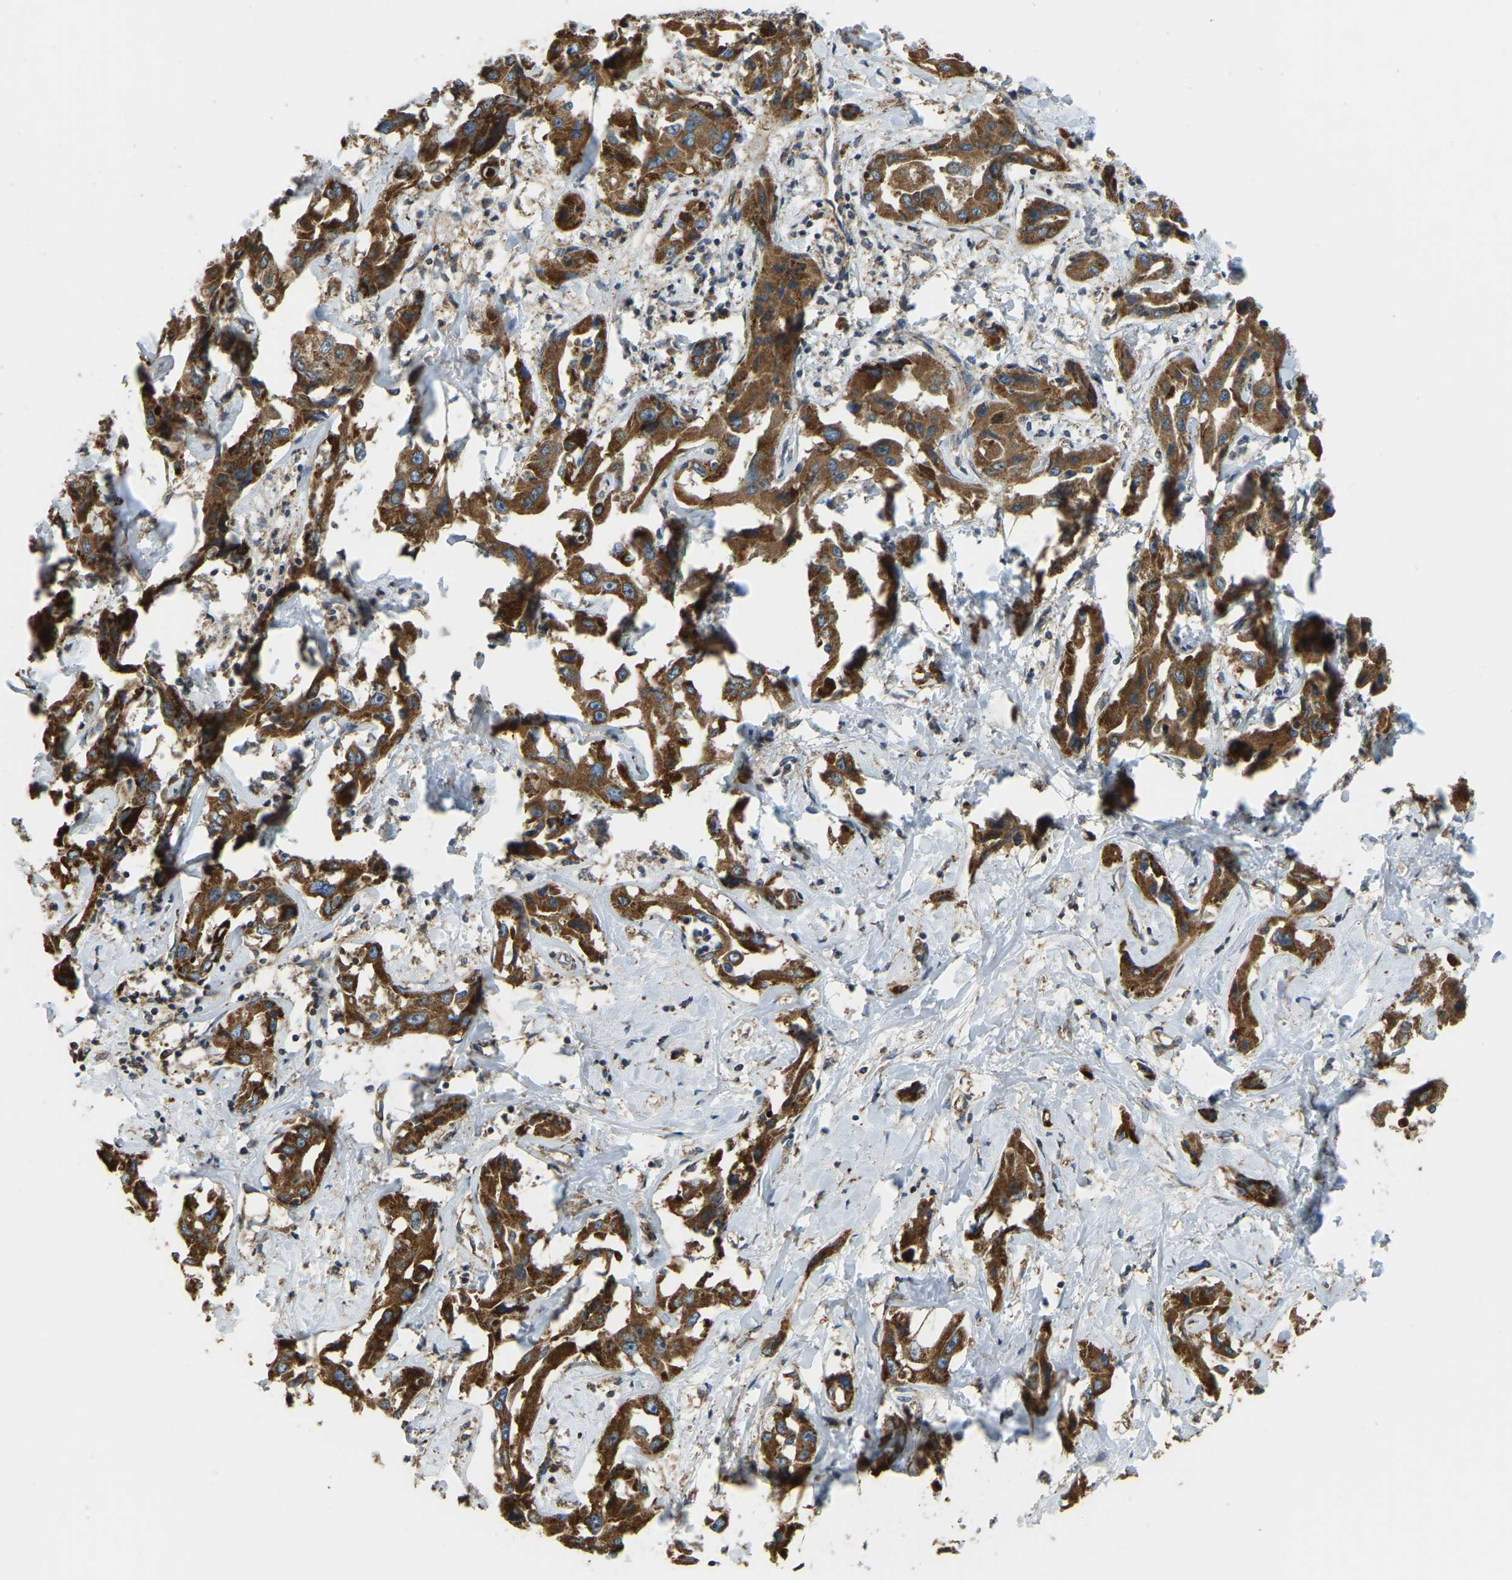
{"staining": {"intensity": "strong", "quantity": ">75%", "location": "cytoplasmic/membranous"}, "tissue": "liver cancer", "cell_type": "Tumor cells", "image_type": "cancer", "snomed": [{"axis": "morphology", "description": "Cholangiocarcinoma"}, {"axis": "topography", "description": "Liver"}], "caption": "Liver cancer (cholangiocarcinoma) stained for a protein (brown) shows strong cytoplasmic/membranous positive expression in approximately >75% of tumor cells.", "gene": "PSMD7", "patient": {"sex": "male", "age": 59}}